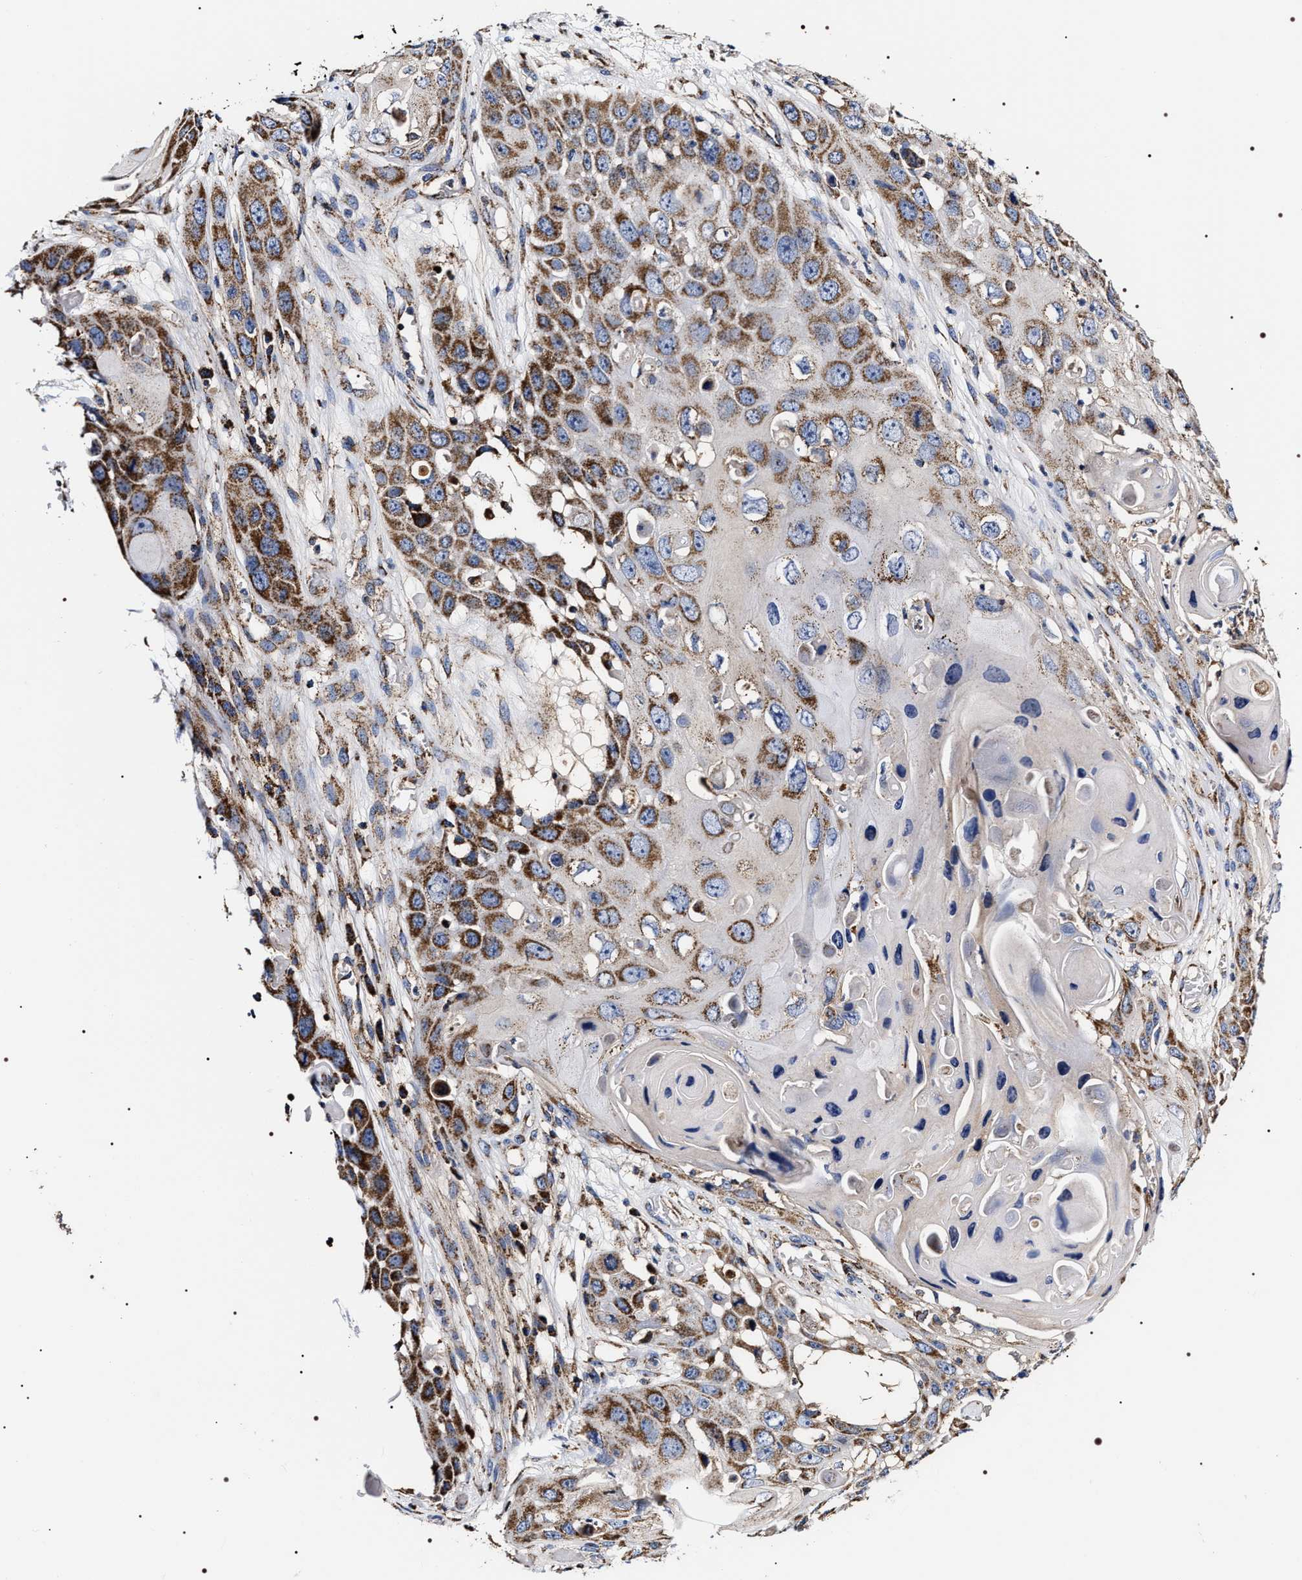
{"staining": {"intensity": "strong", "quantity": "25%-75%", "location": "cytoplasmic/membranous"}, "tissue": "skin cancer", "cell_type": "Tumor cells", "image_type": "cancer", "snomed": [{"axis": "morphology", "description": "Squamous cell carcinoma, NOS"}, {"axis": "topography", "description": "Skin"}], "caption": "Protein staining shows strong cytoplasmic/membranous expression in about 25%-75% of tumor cells in skin squamous cell carcinoma.", "gene": "COG5", "patient": {"sex": "male", "age": 55}}